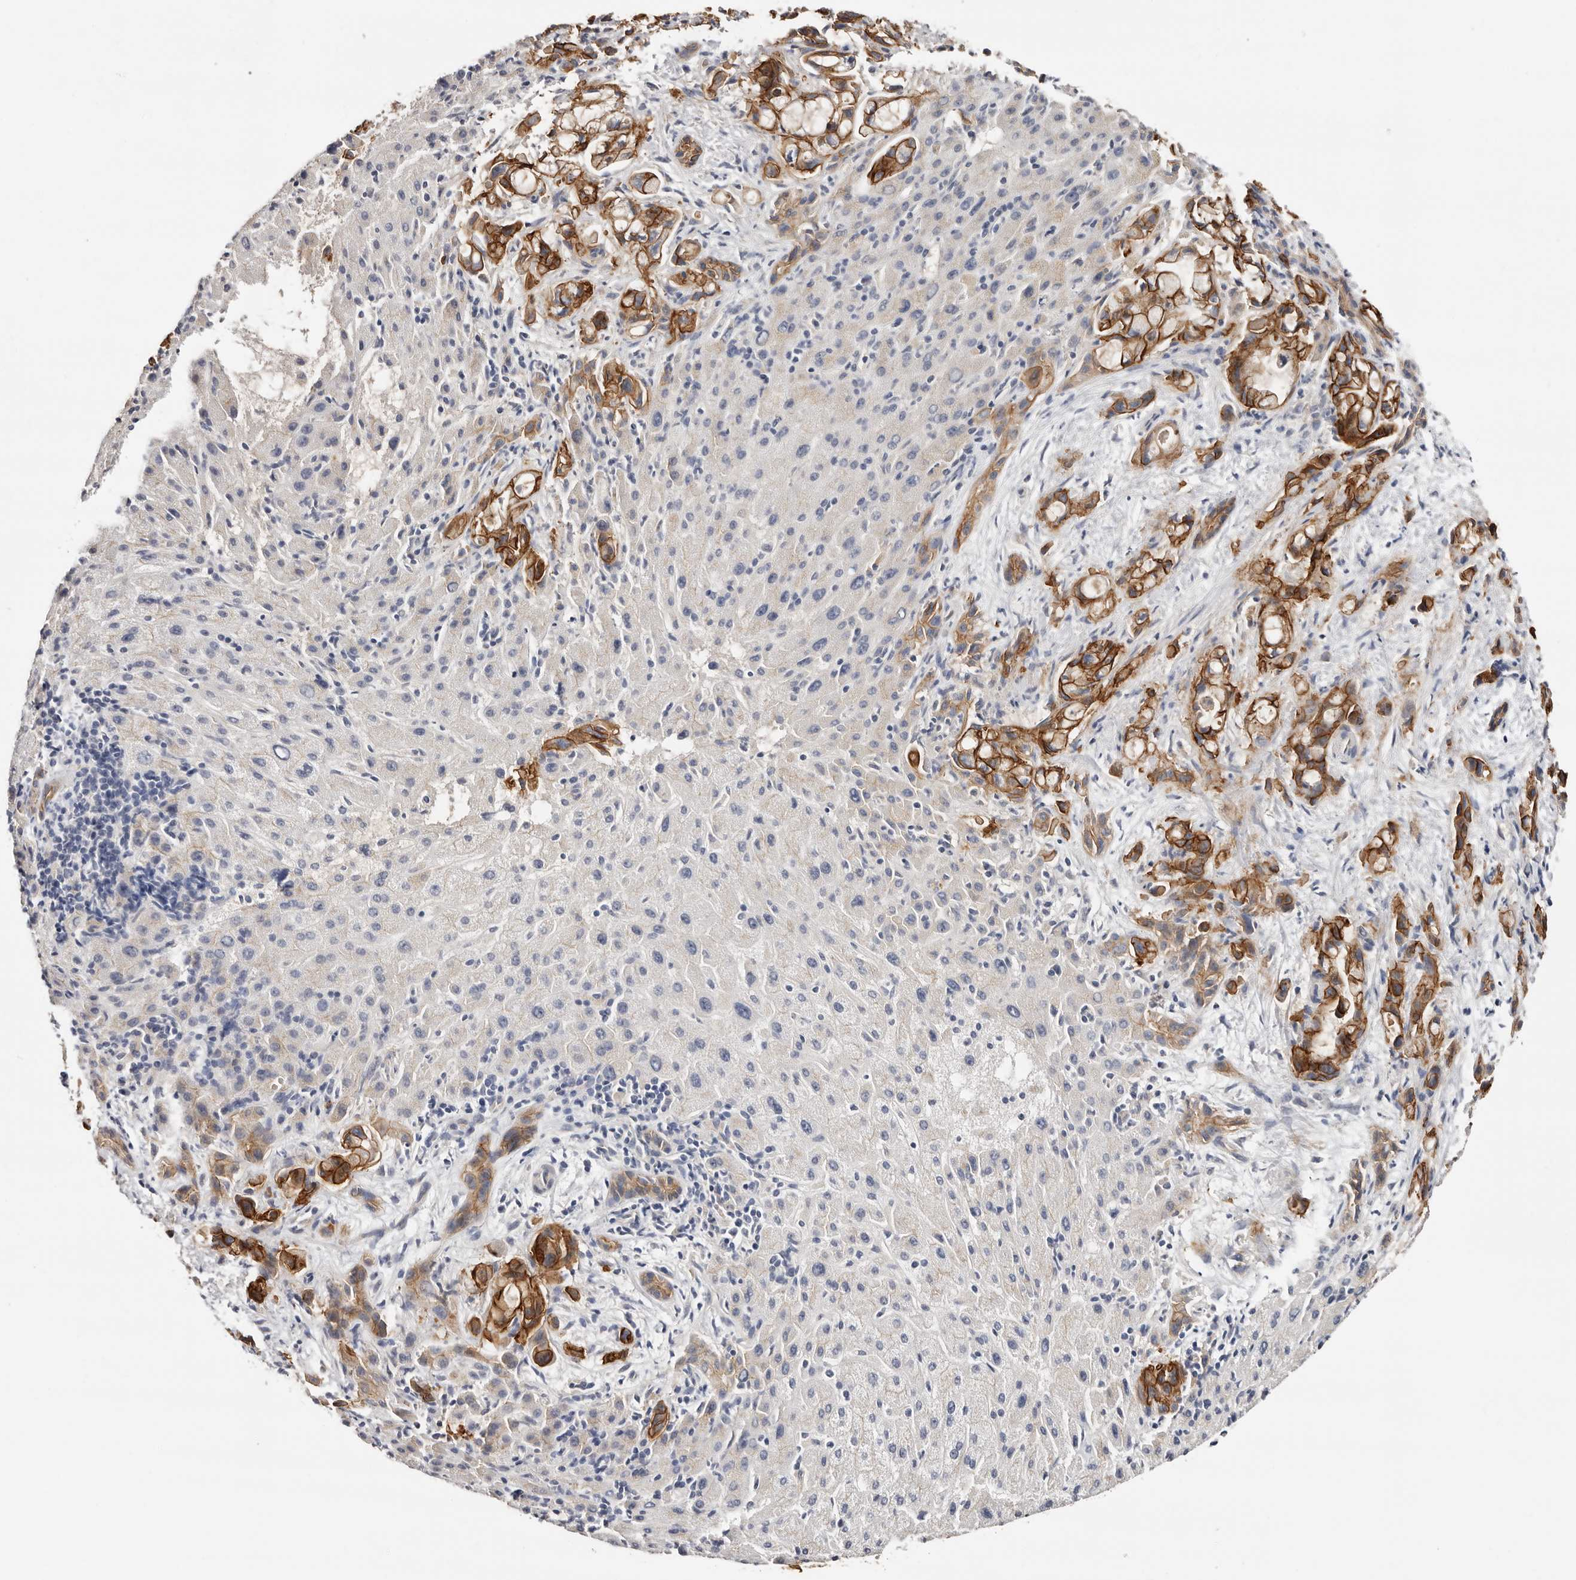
{"staining": {"intensity": "strong", "quantity": "25%-75%", "location": "cytoplasmic/membranous"}, "tissue": "liver cancer", "cell_type": "Tumor cells", "image_type": "cancer", "snomed": [{"axis": "morphology", "description": "Cholangiocarcinoma"}, {"axis": "topography", "description": "Liver"}], "caption": "IHC (DAB (3,3'-diaminobenzidine)) staining of liver cancer (cholangiocarcinoma) shows strong cytoplasmic/membranous protein staining in about 25%-75% of tumor cells.", "gene": "S100A14", "patient": {"sex": "female", "age": 72}}